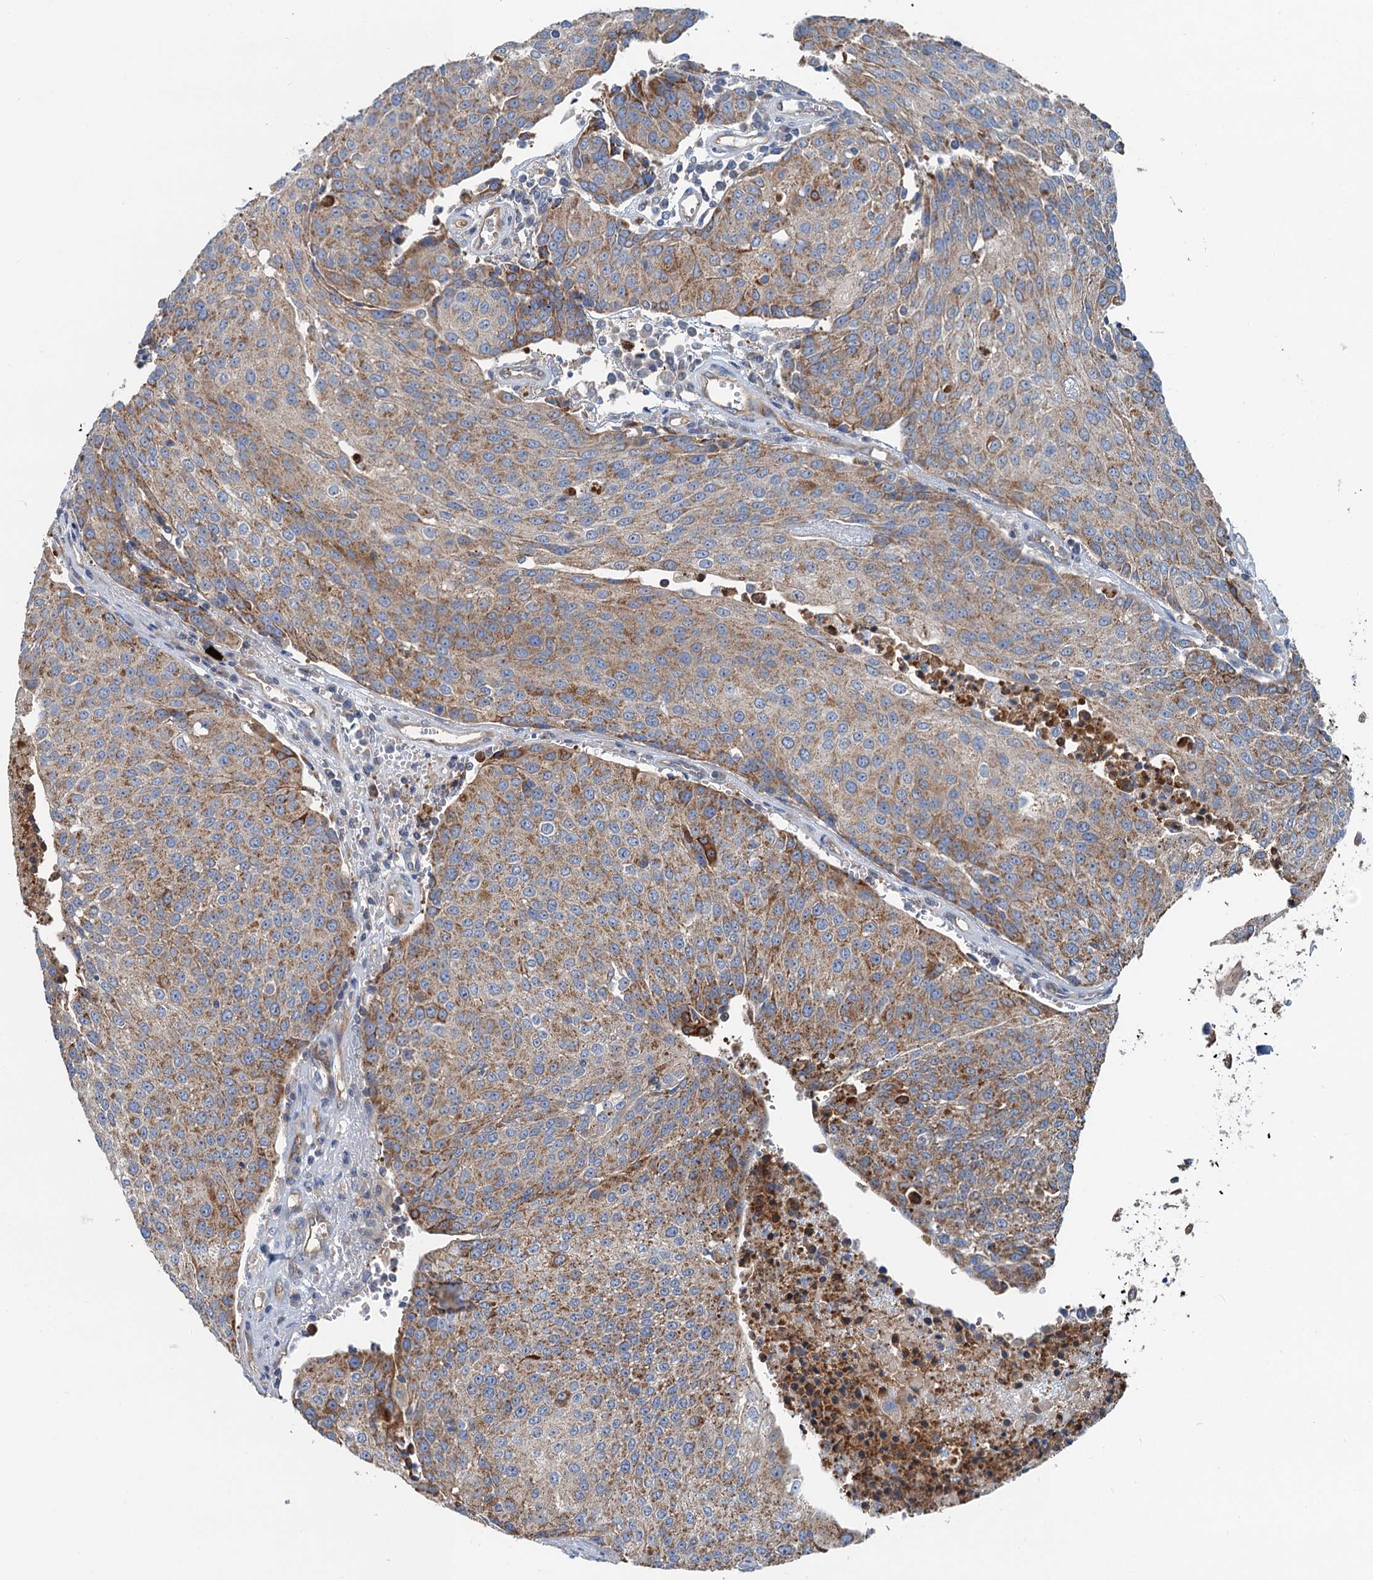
{"staining": {"intensity": "moderate", "quantity": ">75%", "location": "cytoplasmic/membranous"}, "tissue": "urothelial cancer", "cell_type": "Tumor cells", "image_type": "cancer", "snomed": [{"axis": "morphology", "description": "Urothelial carcinoma, High grade"}, {"axis": "topography", "description": "Urinary bladder"}], "caption": "Immunohistochemical staining of human urothelial cancer demonstrates moderate cytoplasmic/membranous protein positivity in approximately >75% of tumor cells. (DAB IHC, brown staining for protein, blue staining for nuclei).", "gene": "ANKRD26", "patient": {"sex": "female", "age": 85}}